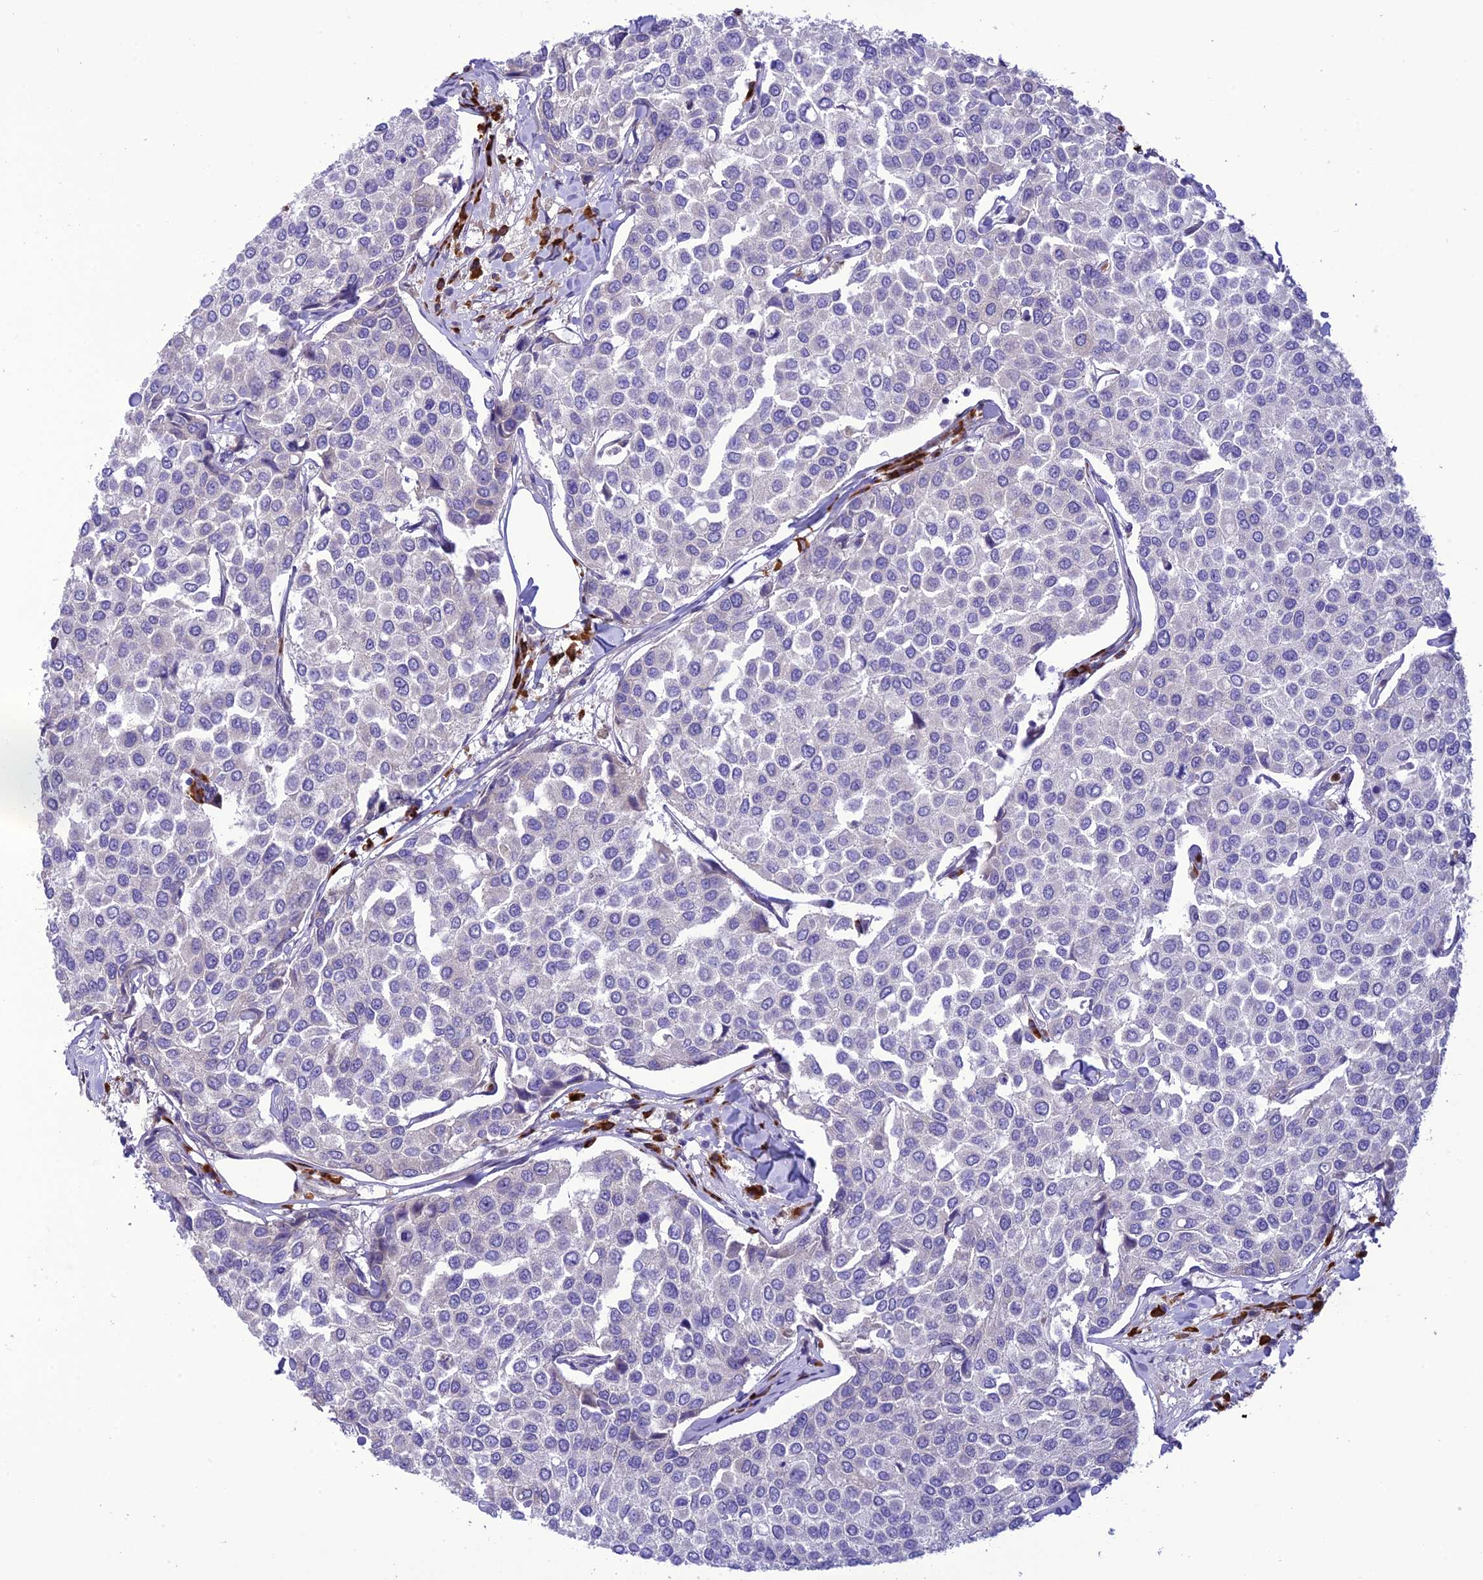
{"staining": {"intensity": "negative", "quantity": "none", "location": "none"}, "tissue": "breast cancer", "cell_type": "Tumor cells", "image_type": "cancer", "snomed": [{"axis": "morphology", "description": "Duct carcinoma"}, {"axis": "topography", "description": "Breast"}], "caption": "High power microscopy micrograph of an immunohistochemistry (IHC) micrograph of breast cancer, revealing no significant staining in tumor cells. The staining is performed using DAB (3,3'-diaminobenzidine) brown chromogen with nuclei counter-stained in using hematoxylin.", "gene": "JMY", "patient": {"sex": "female", "age": 55}}